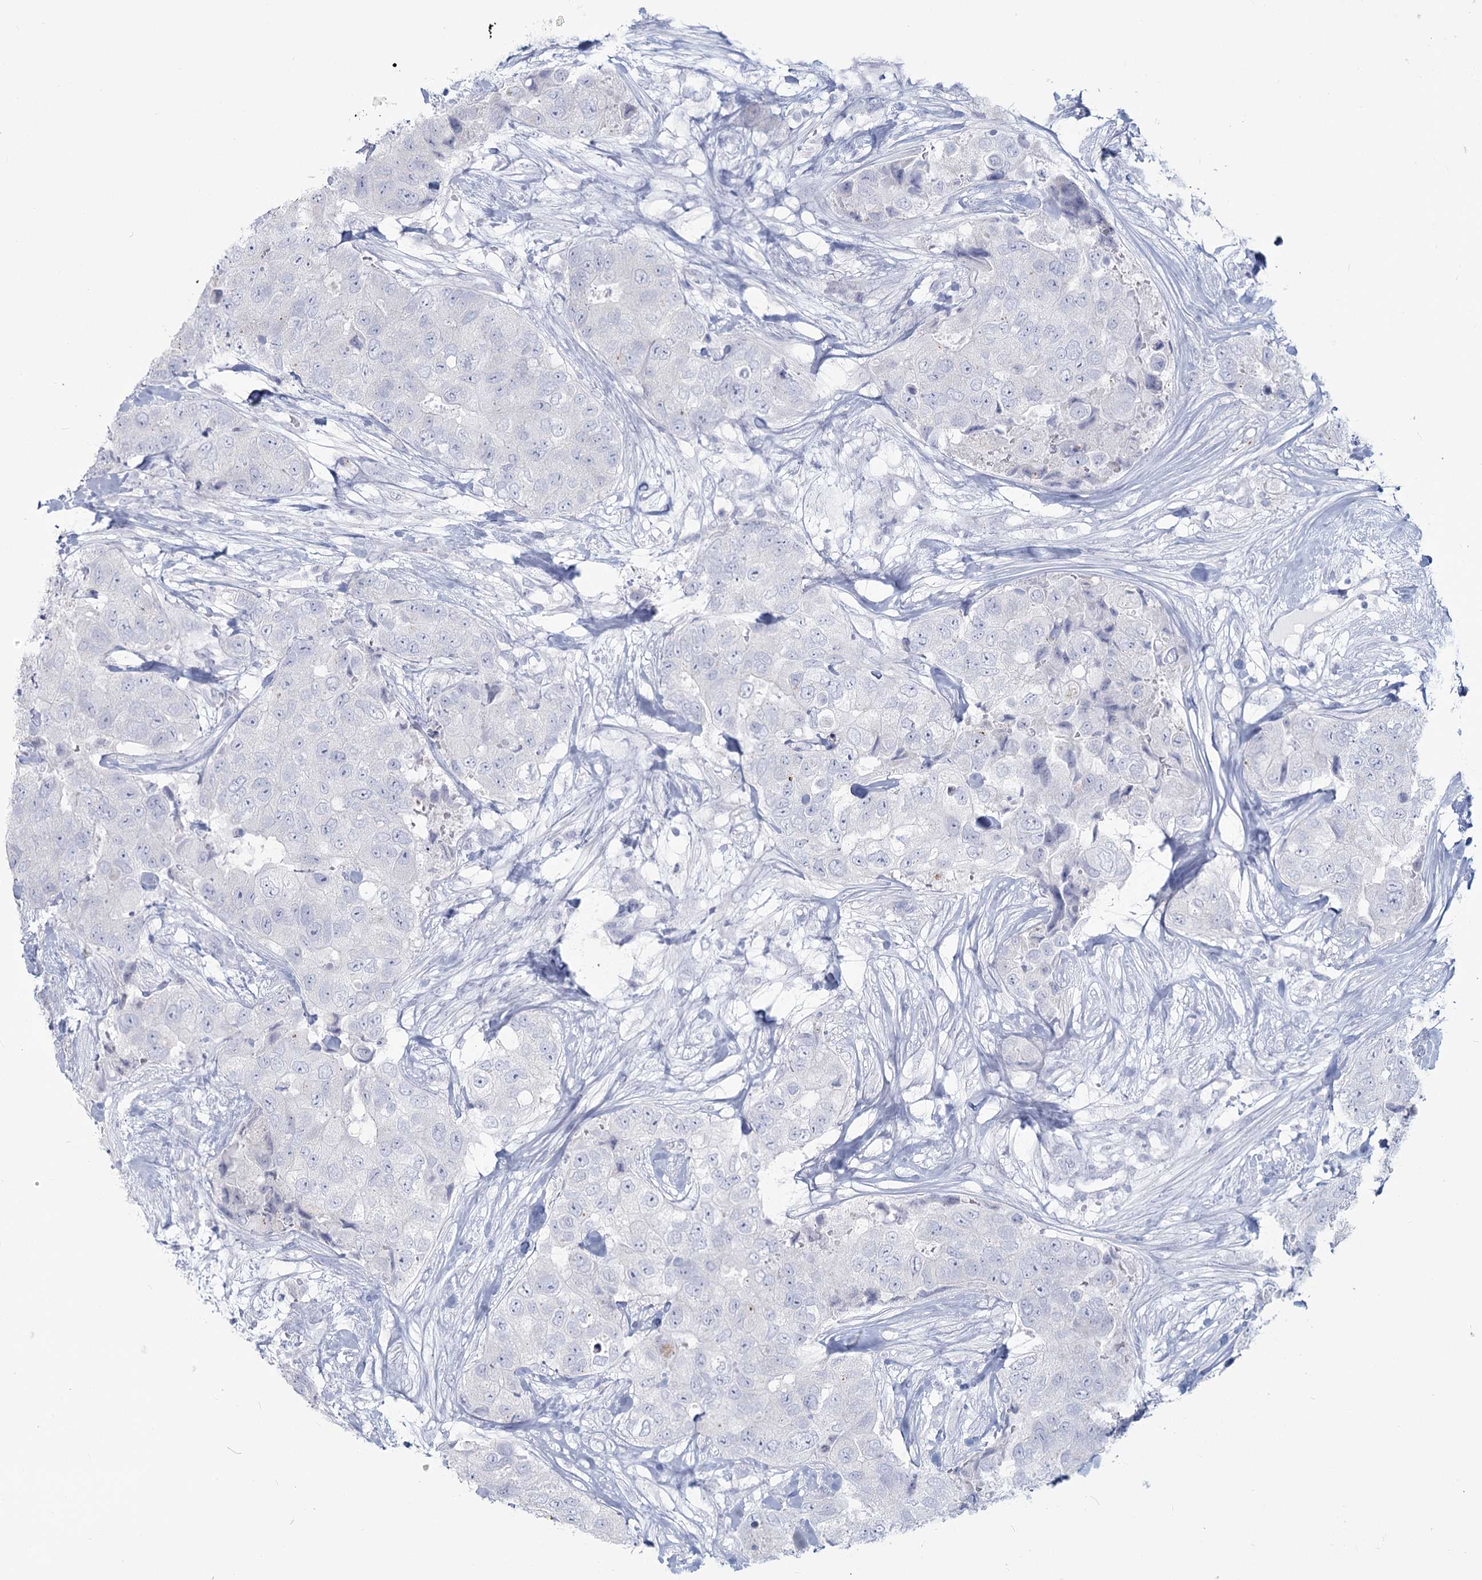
{"staining": {"intensity": "negative", "quantity": "none", "location": "none"}, "tissue": "breast cancer", "cell_type": "Tumor cells", "image_type": "cancer", "snomed": [{"axis": "morphology", "description": "Duct carcinoma"}, {"axis": "topography", "description": "Breast"}], "caption": "Infiltrating ductal carcinoma (breast) was stained to show a protein in brown. There is no significant expression in tumor cells.", "gene": "SLC6A19", "patient": {"sex": "female", "age": 62}}